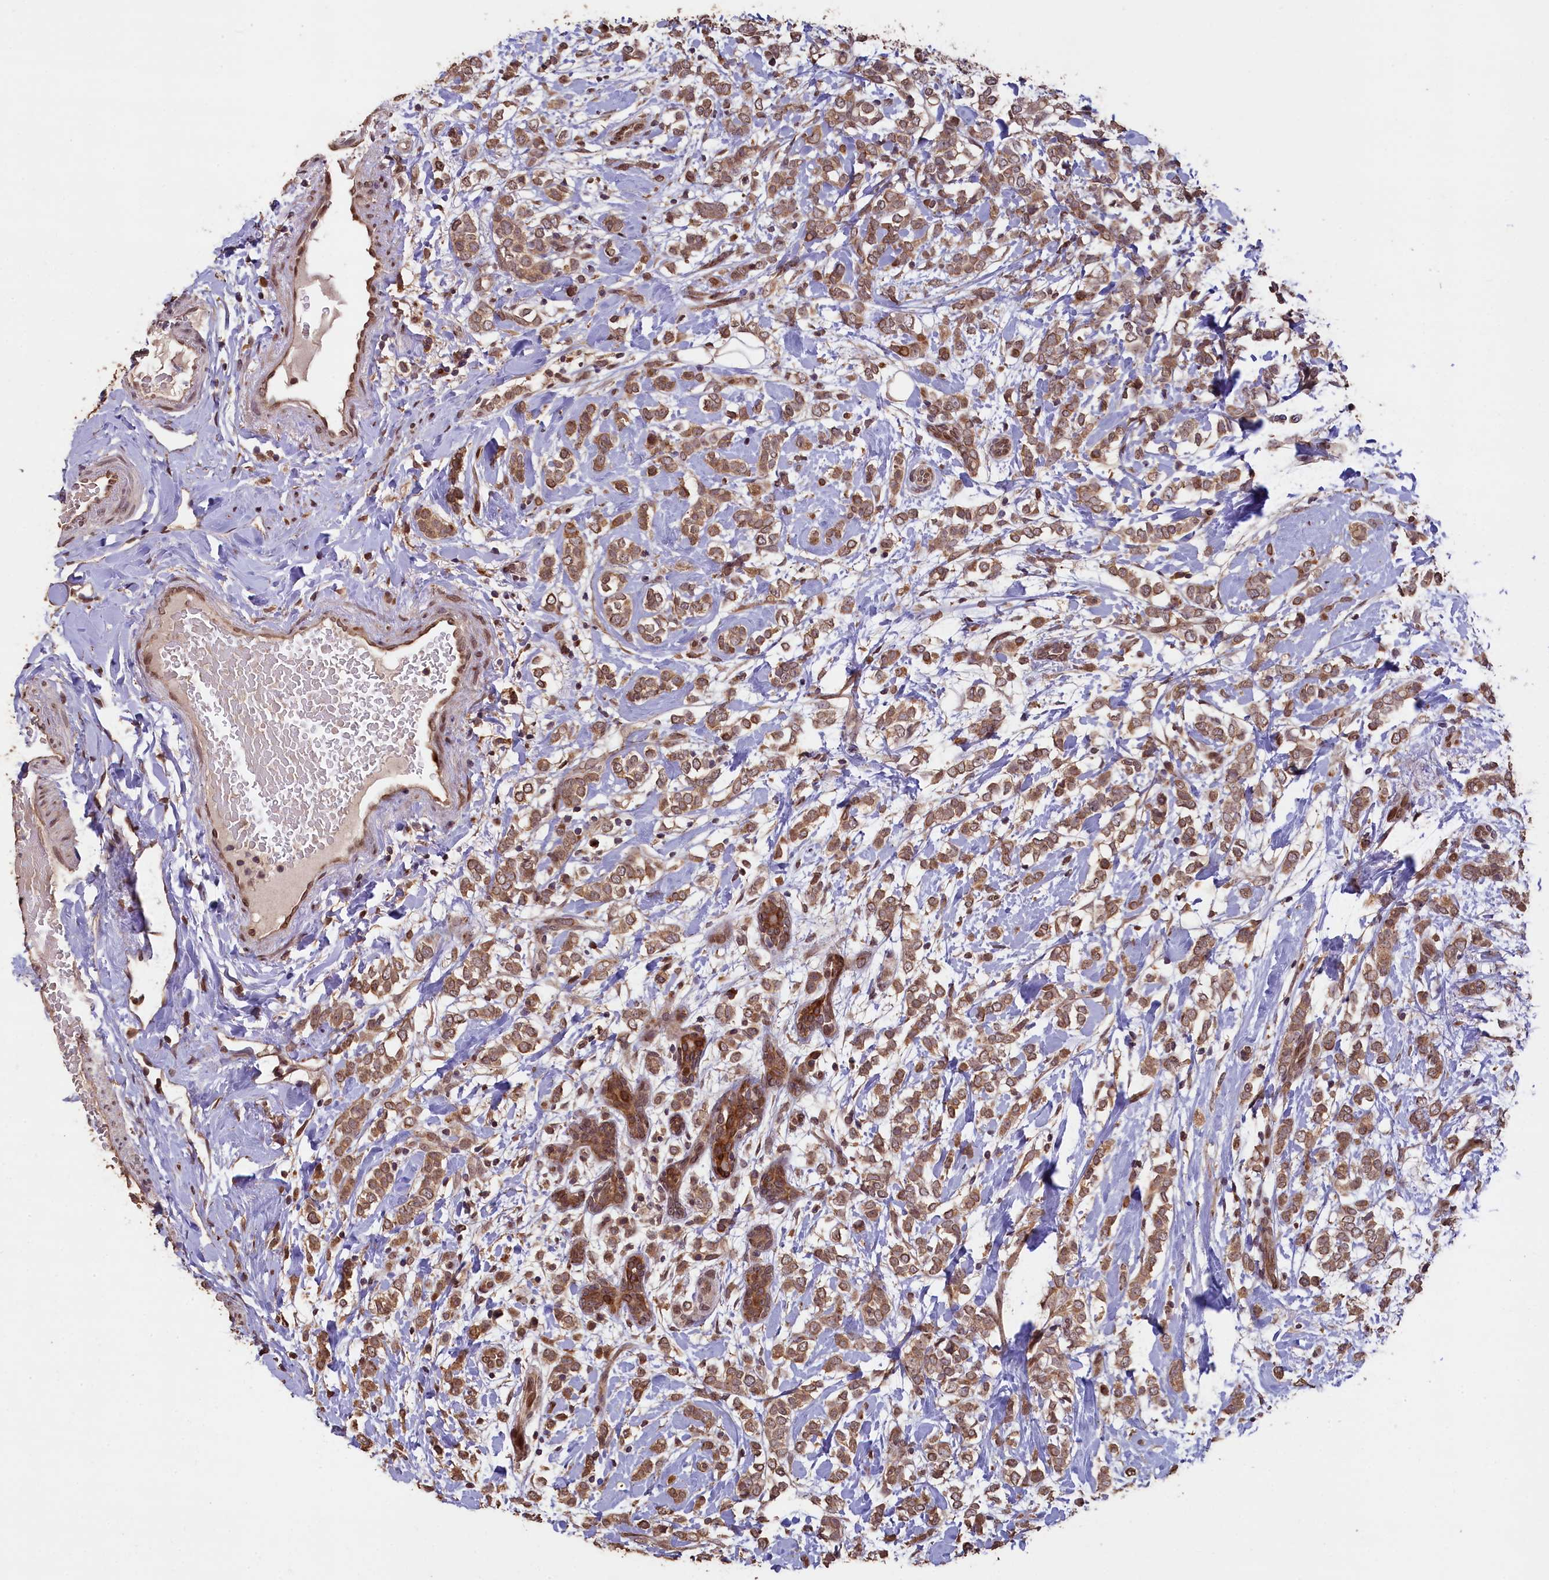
{"staining": {"intensity": "moderate", "quantity": ">75%", "location": "cytoplasmic/membranous"}, "tissue": "breast cancer", "cell_type": "Tumor cells", "image_type": "cancer", "snomed": [{"axis": "morphology", "description": "Normal tissue, NOS"}, {"axis": "morphology", "description": "Lobular carcinoma"}, {"axis": "topography", "description": "Breast"}], "caption": "Breast cancer stained with a brown dye reveals moderate cytoplasmic/membranous positive positivity in about >75% of tumor cells.", "gene": "SLC38A7", "patient": {"sex": "female", "age": 47}}